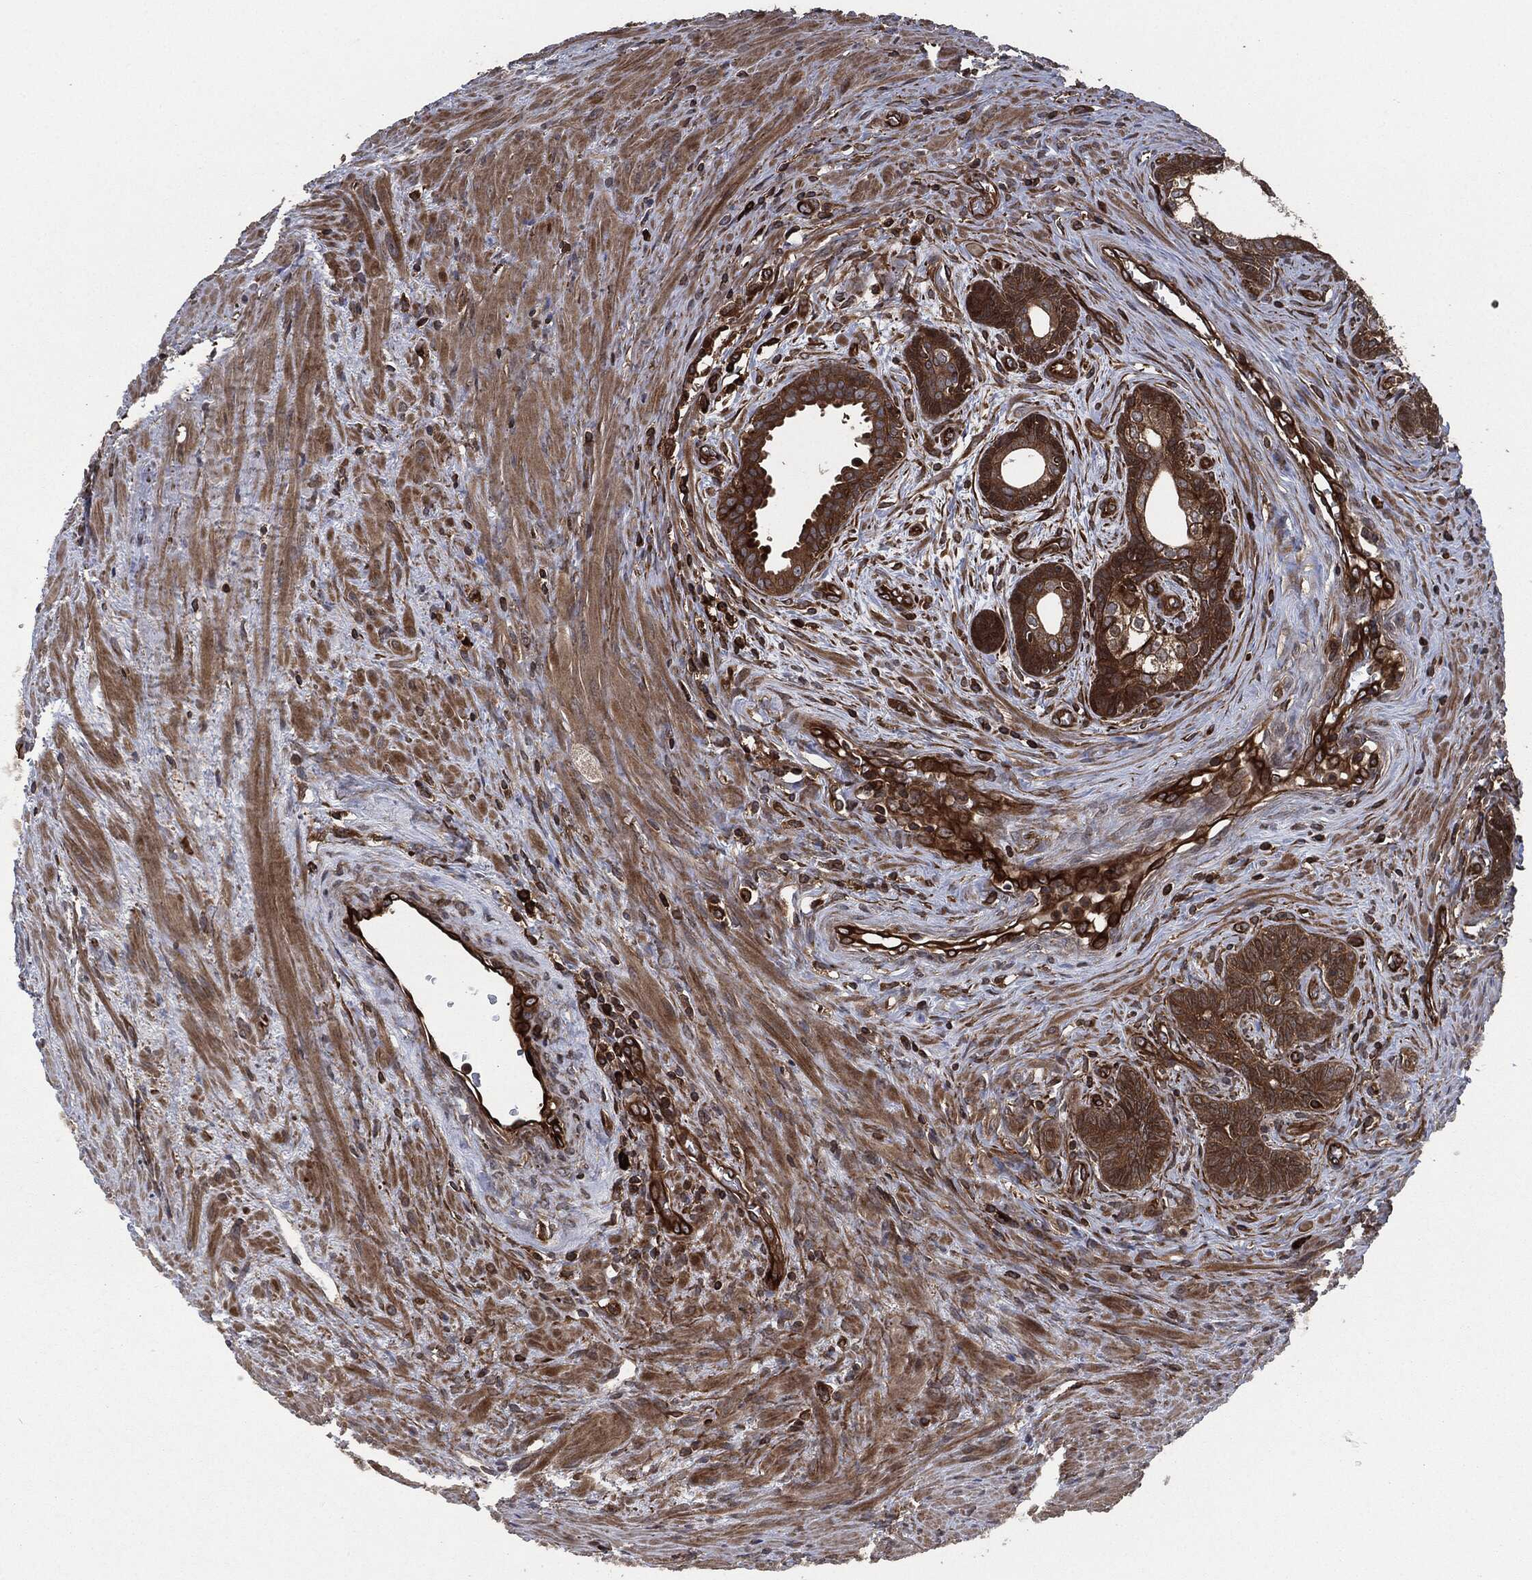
{"staining": {"intensity": "moderate", "quantity": ">75%", "location": "cytoplasmic/membranous"}, "tissue": "prostate cancer", "cell_type": "Tumor cells", "image_type": "cancer", "snomed": [{"axis": "morphology", "description": "Adenocarcinoma, NOS"}, {"axis": "morphology", "description": "Adenocarcinoma, High grade"}, {"axis": "topography", "description": "Prostate"}], "caption": "Human prostate adenocarcinoma (high-grade) stained with a brown dye demonstrates moderate cytoplasmic/membranous positive staining in approximately >75% of tumor cells.", "gene": "RAP1GDS1", "patient": {"sex": "male", "age": 61}}